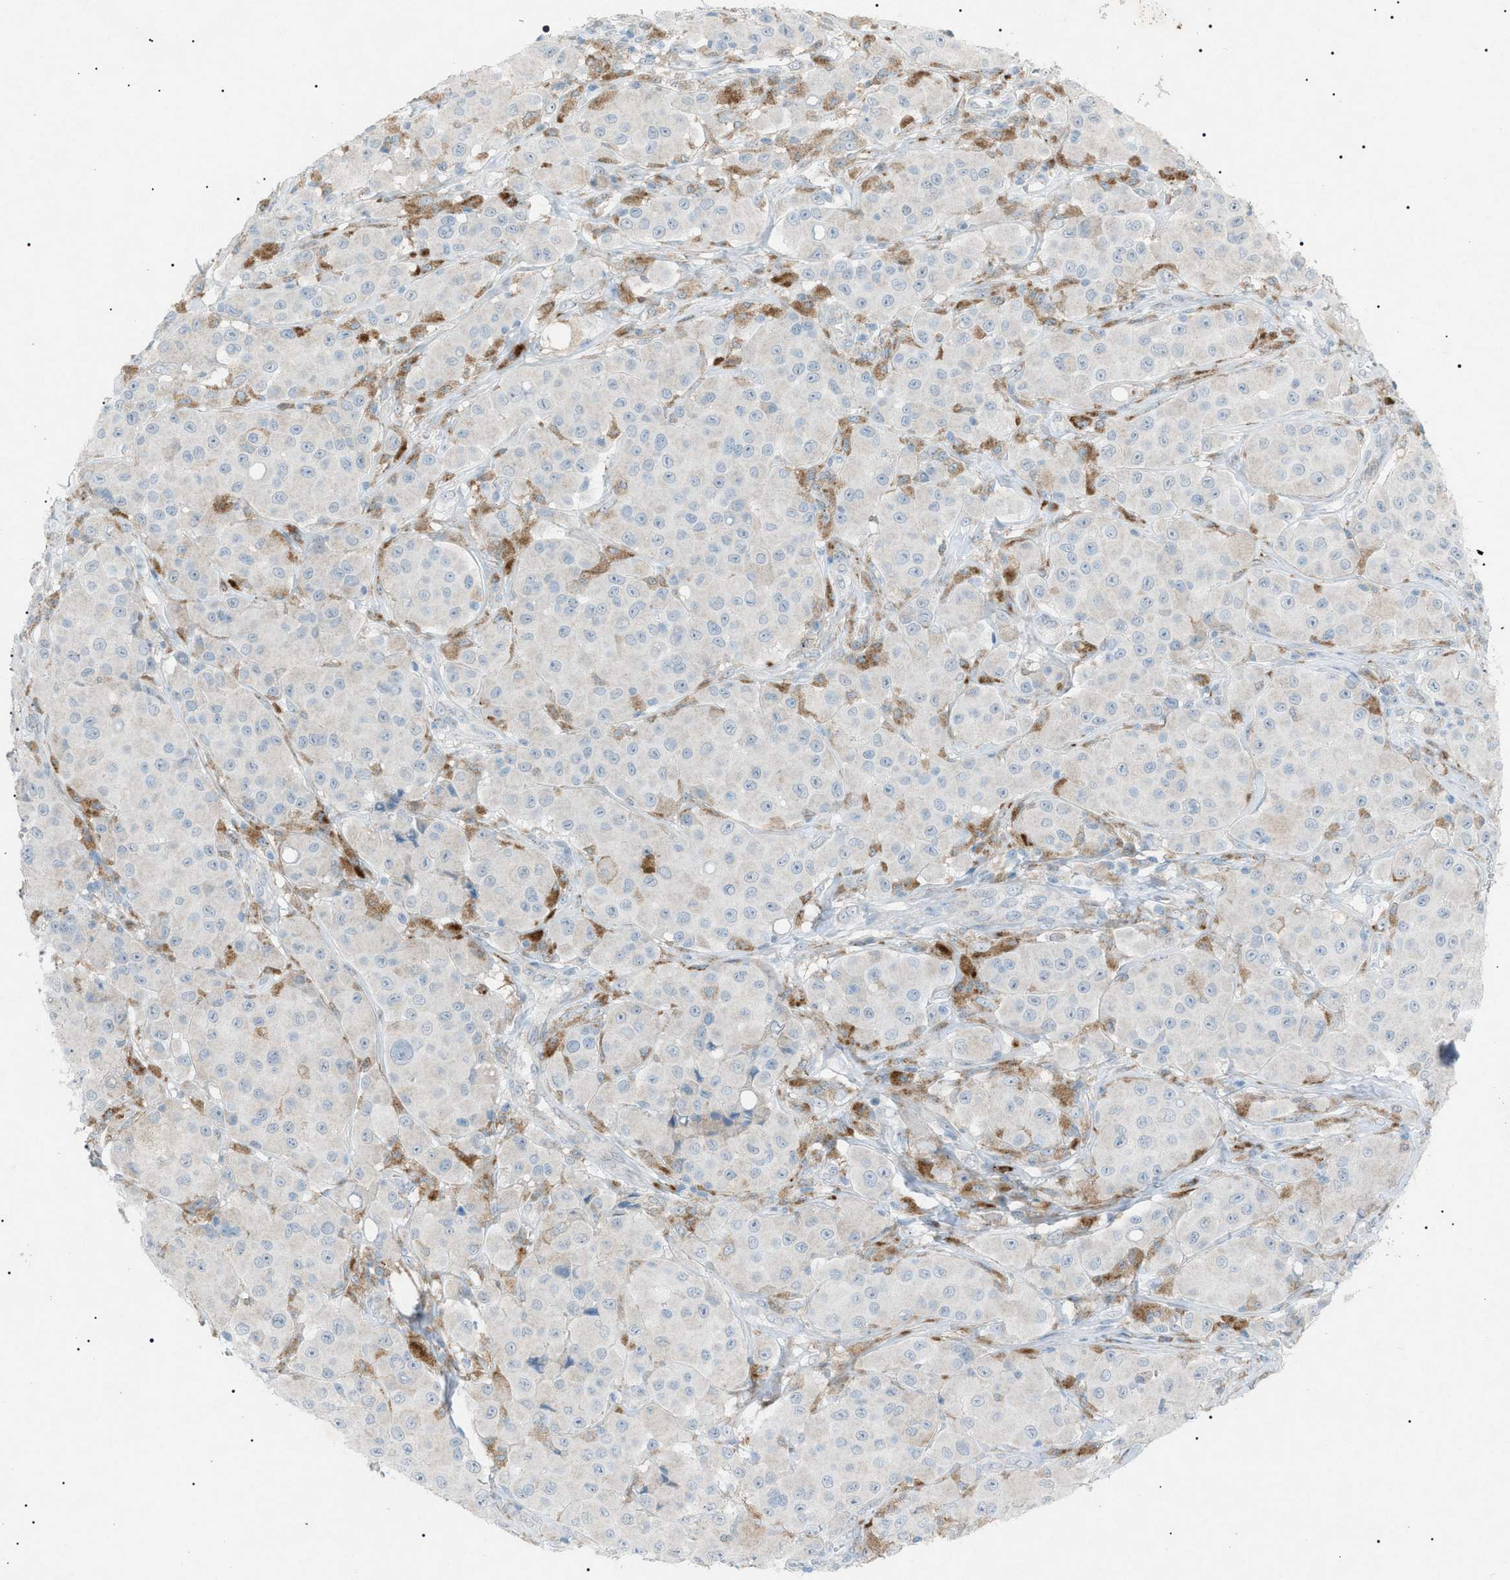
{"staining": {"intensity": "negative", "quantity": "none", "location": "none"}, "tissue": "melanoma", "cell_type": "Tumor cells", "image_type": "cancer", "snomed": [{"axis": "morphology", "description": "Malignant melanoma, NOS"}, {"axis": "topography", "description": "Skin"}], "caption": "Melanoma stained for a protein using immunohistochemistry displays no staining tumor cells.", "gene": "BTK", "patient": {"sex": "male", "age": 84}}